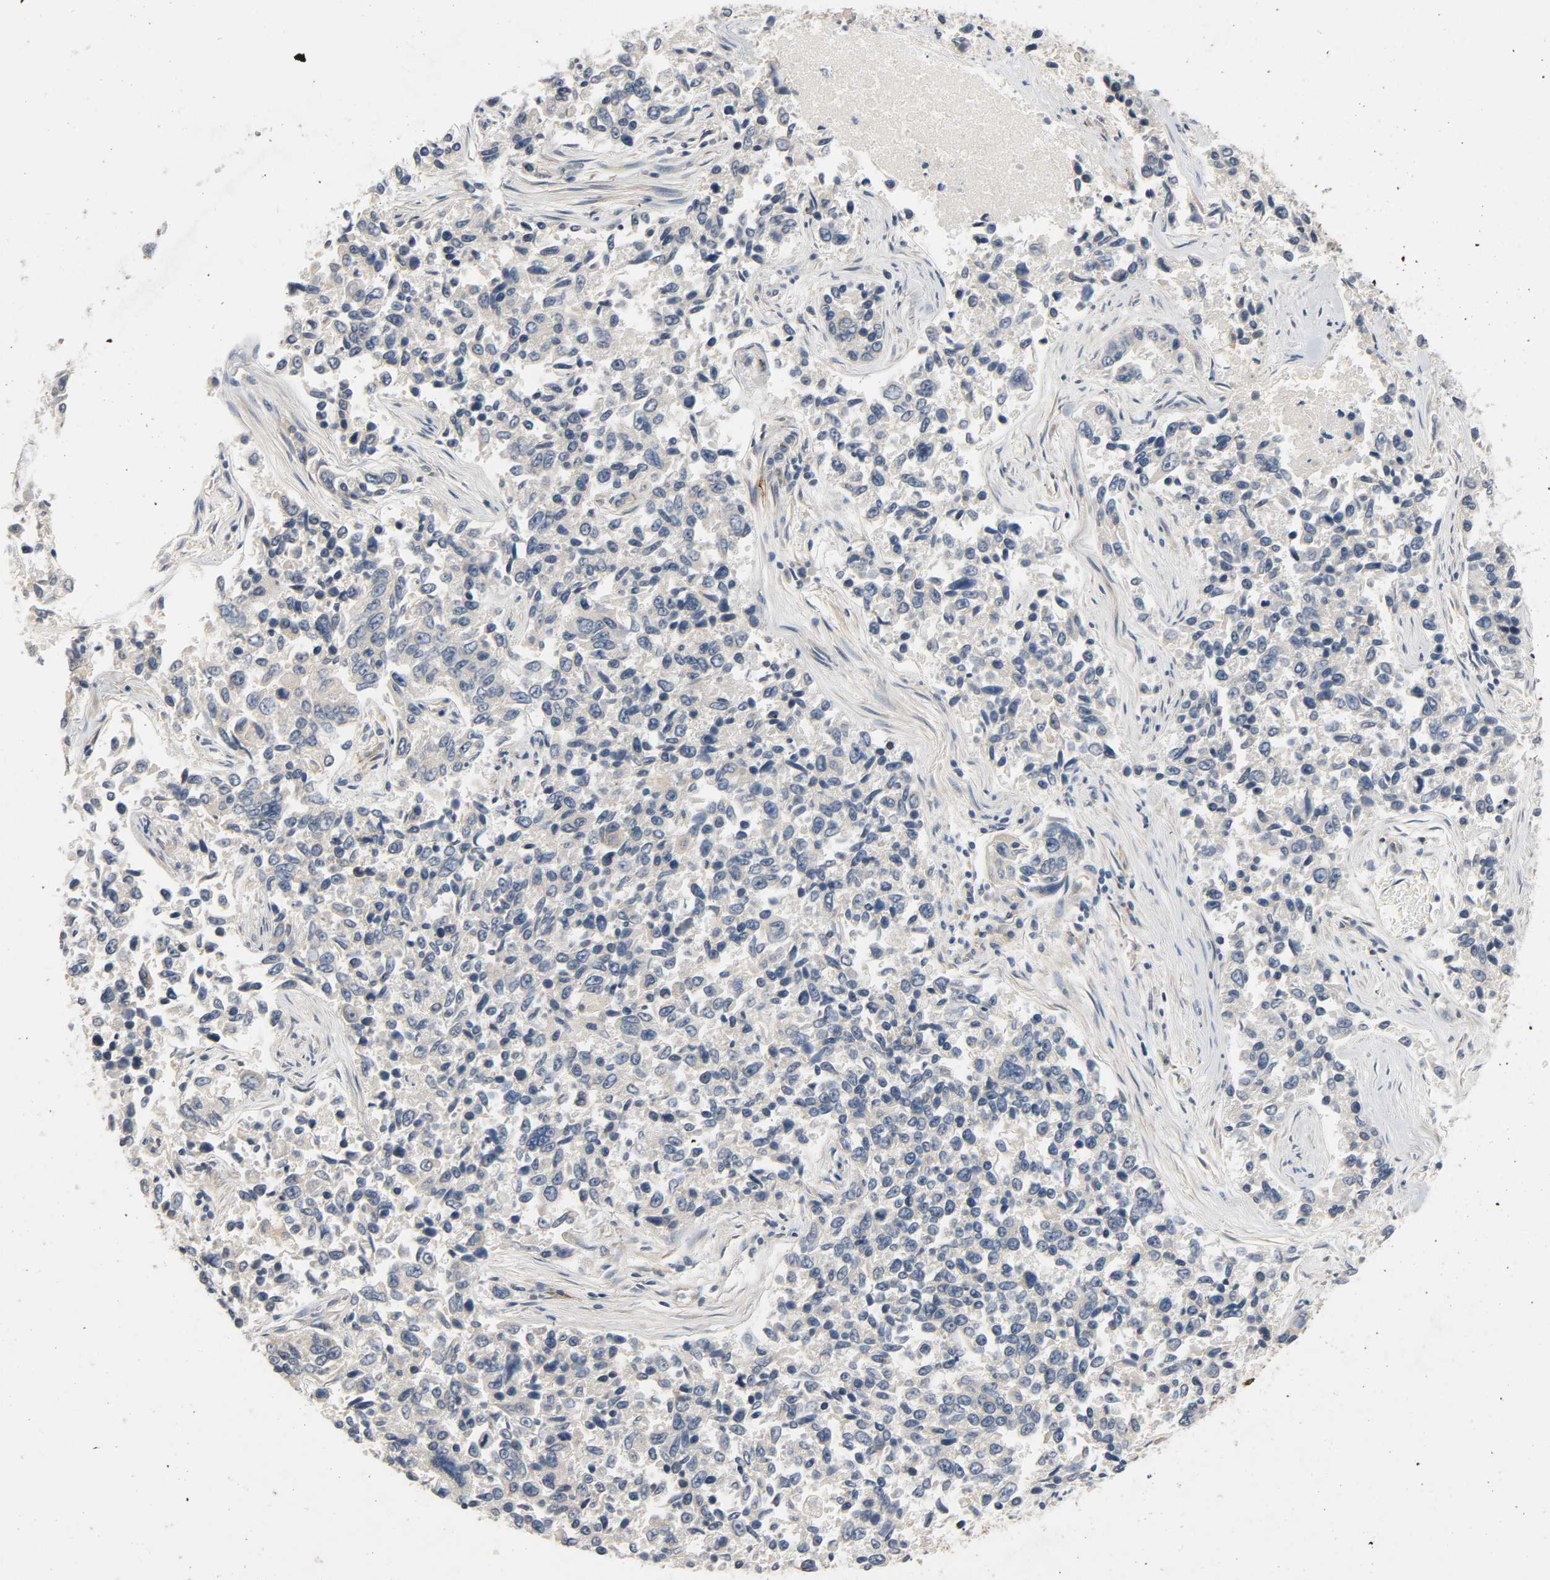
{"staining": {"intensity": "negative", "quantity": "none", "location": "none"}, "tissue": "lung cancer", "cell_type": "Tumor cells", "image_type": "cancer", "snomed": [{"axis": "morphology", "description": "Adenocarcinoma, NOS"}, {"axis": "topography", "description": "Lung"}], "caption": "Immunohistochemistry (IHC) photomicrograph of neoplastic tissue: adenocarcinoma (lung) stained with DAB demonstrates no significant protein positivity in tumor cells.", "gene": "LIMCH1", "patient": {"sex": "male", "age": 84}}